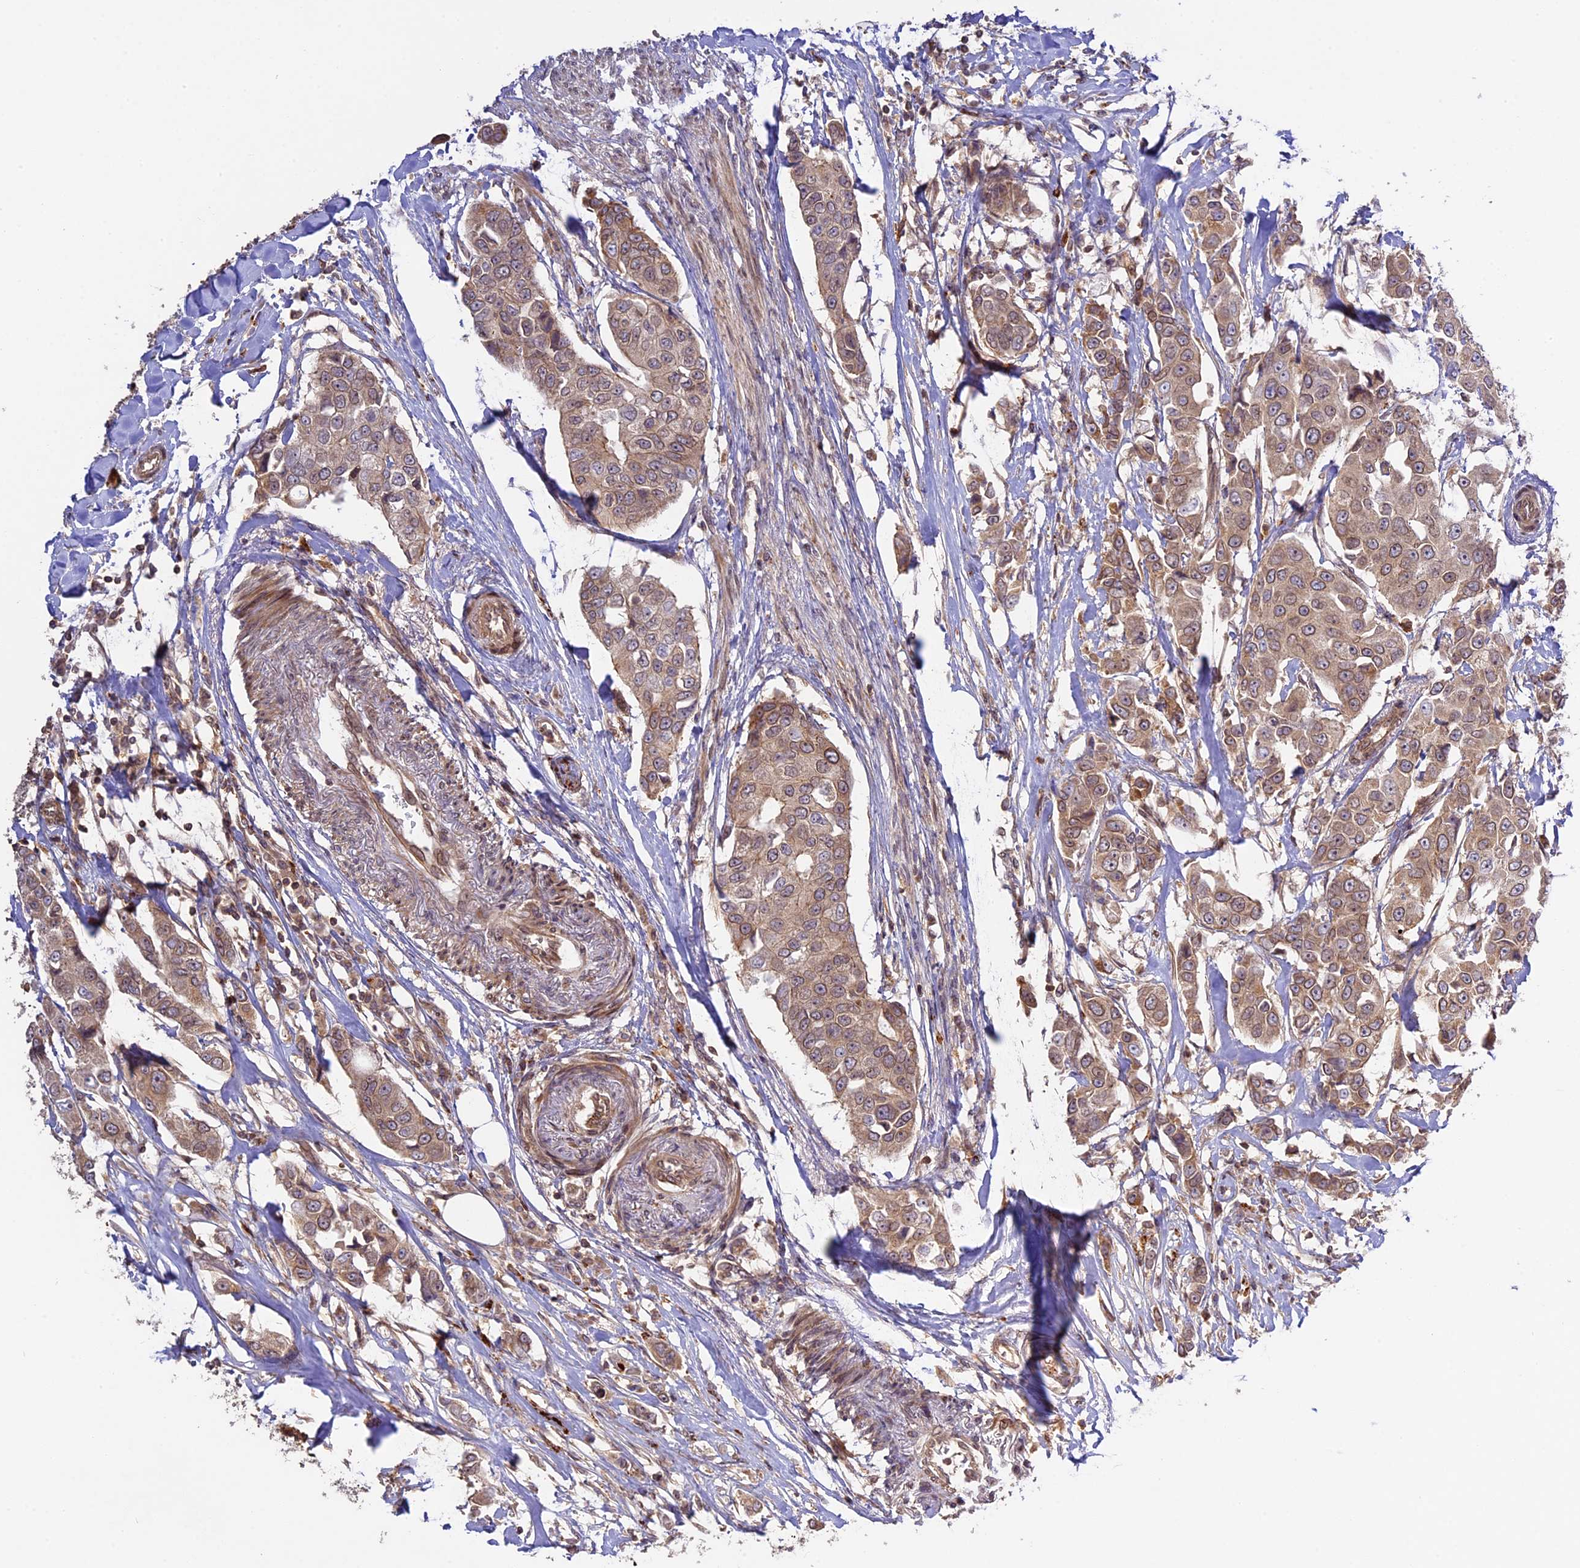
{"staining": {"intensity": "weak", "quantity": "25%-75%", "location": "cytoplasmic/membranous"}, "tissue": "breast cancer", "cell_type": "Tumor cells", "image_type": "cancer", "snomed": [{"axis": "morphology", "description": "Duct carcinoma"}, {"axis": "topography", "description": "Breast"}], "caption": "Protein positivity by IHC displays weak cytoplasmic/membranous staining in about 25%-75% of tumor cells in breast cancer (intraductal carcinoma). The staining is performed using DAB (3,3'-diaminobenzidine) brown chromogen to label protein expression. The nuclei are counter-stained blue using hematoxylin.", "gene": "DGKH", "patient": {"sex": "female", "age": 80}}